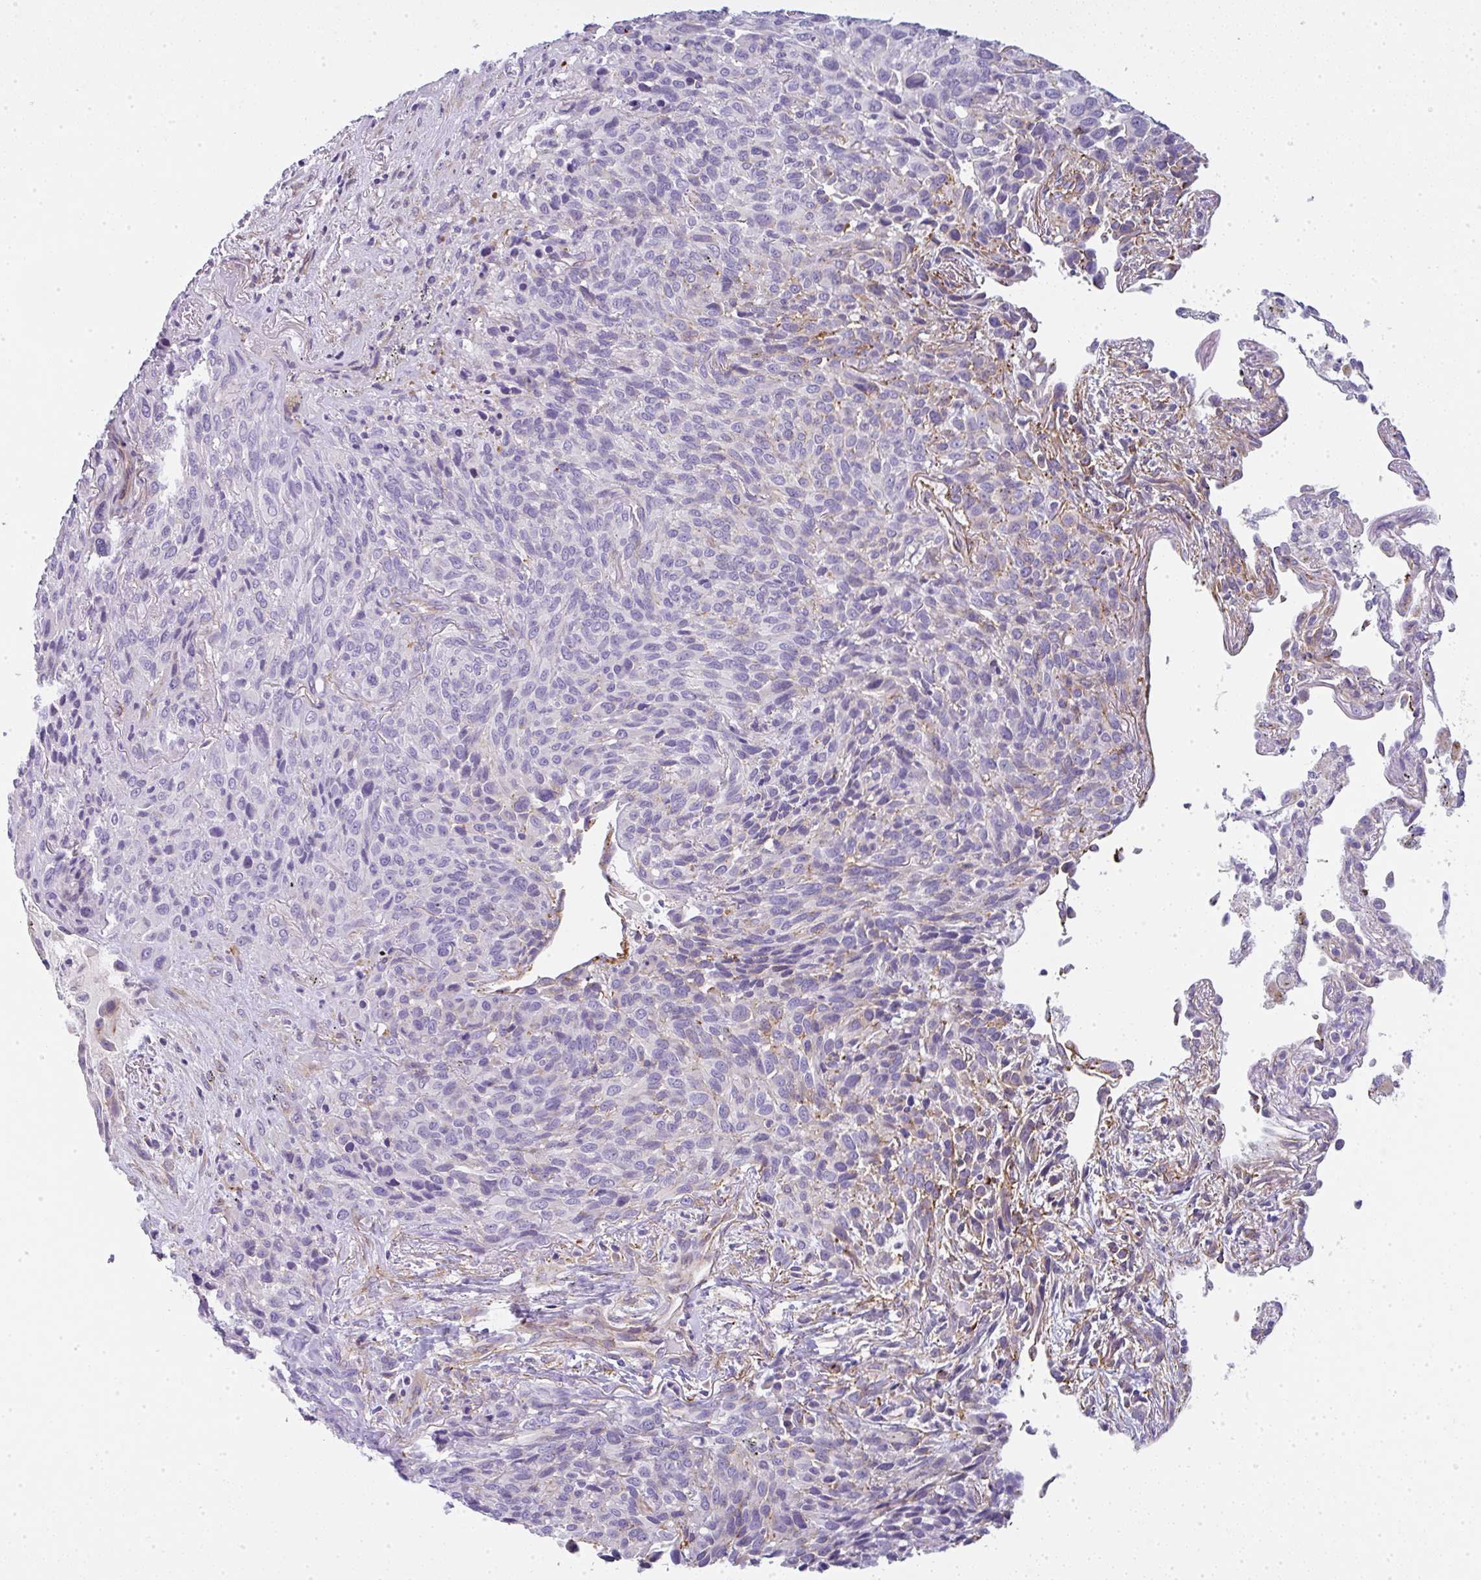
{"staining": {"intensity": "negative", "quantity": "none", "location": "none"}, "tissue": "melanoma", "cell_type": "Tumor cells", "image_type": "cancer", "snomed": [{"axis": "morphology", "description": "Malignant melanoma, Metastatic site"}, {"axis": "topography", "description": "Lung"}], "caption": "Protein analysis of melanoma displays no significant staining in tumor cells. Nuclei are stained in blue.", "gene": "LPAR4", "patient": {"sex": "male", "age": 48}}